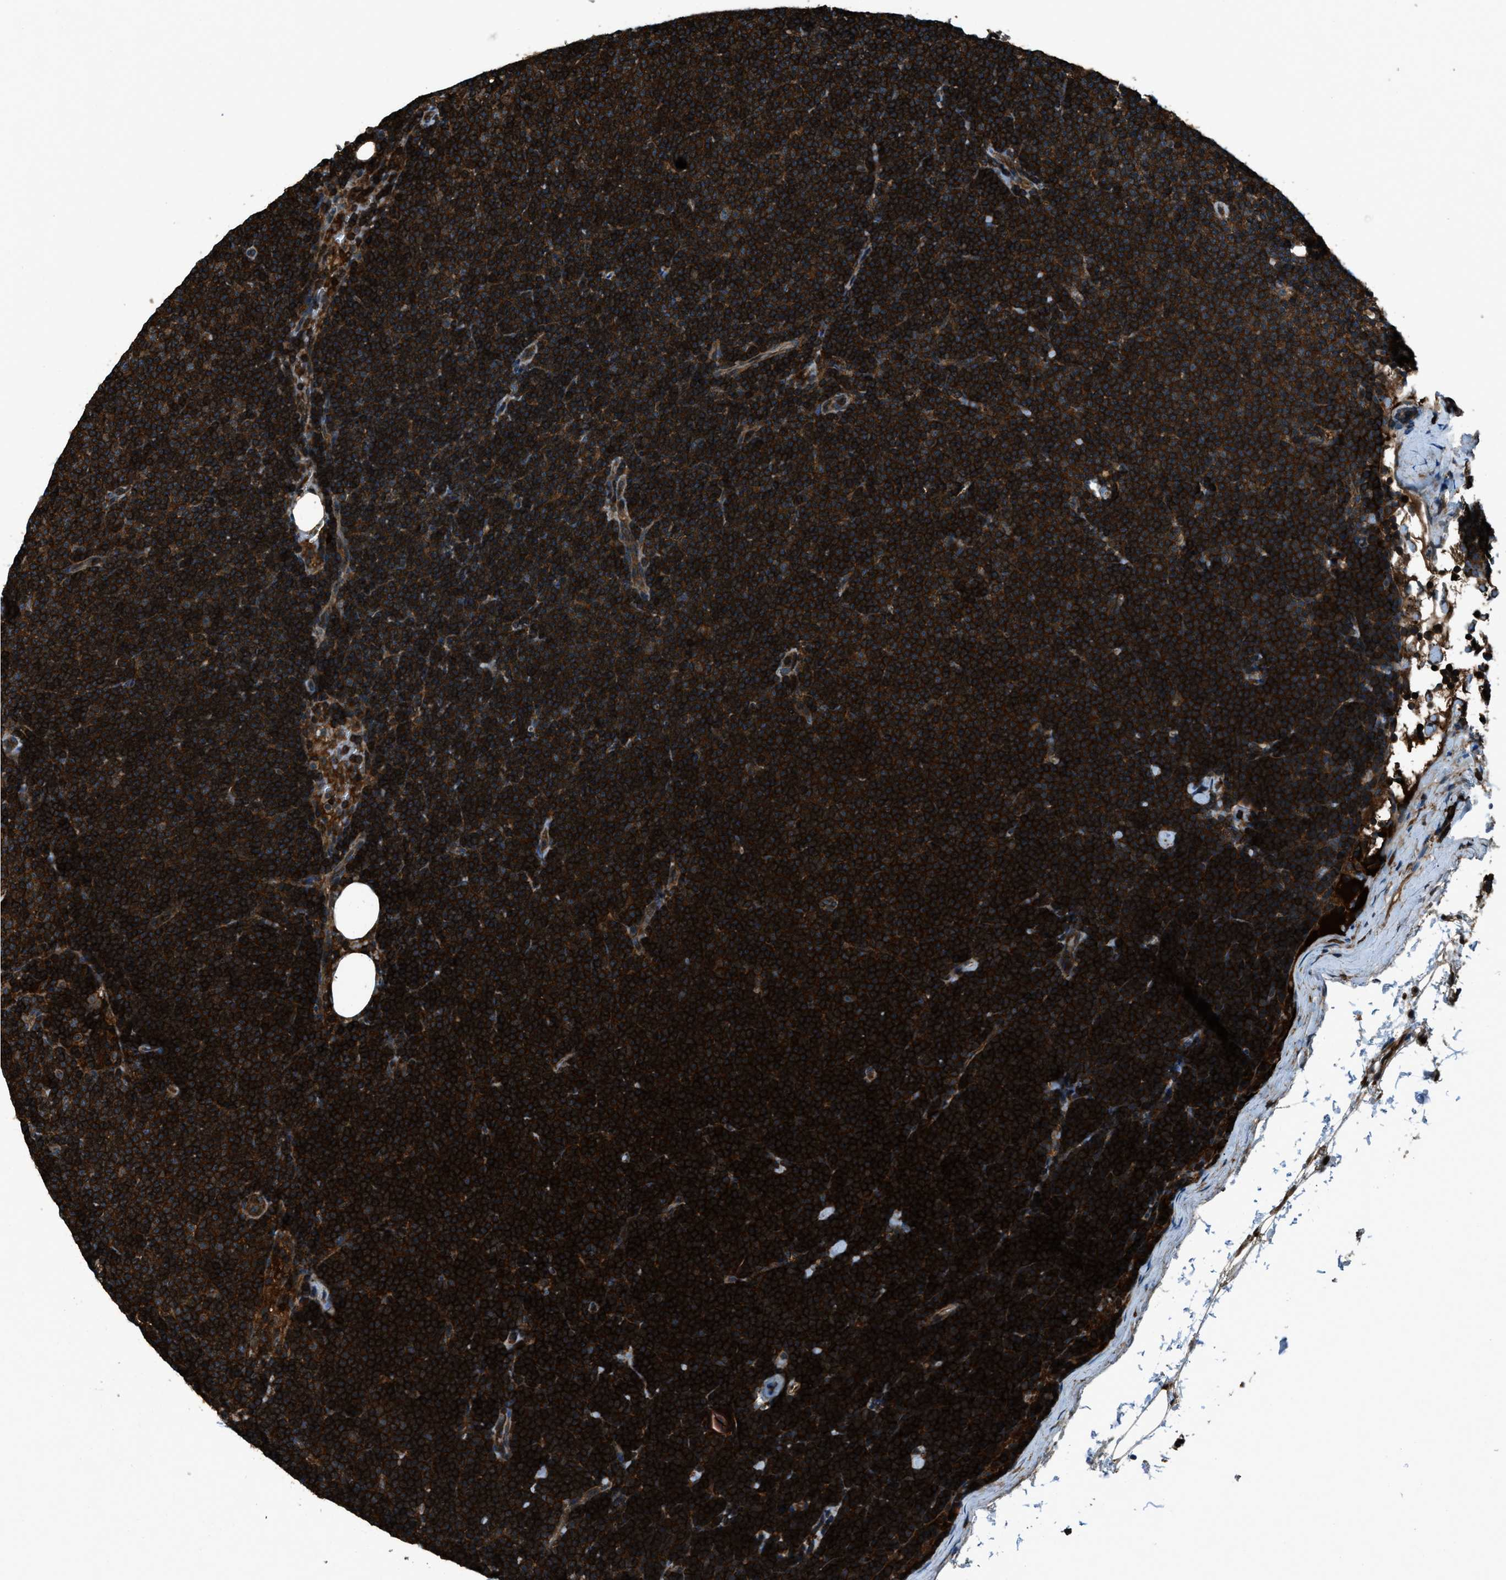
{"staining": {"intensity": "strong", "quantity": ">75%", "location": "cytoplasmic/membranous,nuclear"}, "tissue": "lymphoma", "cell_type": "Tumor cells", "image_type": "cancer", "snomed": [{"axis": "morphology", "description": "Malignant lymphoma, non-Hodgkin's type, Low grade"}, {"axis": "topography", "description": "Lymph node"}], "caption": "The histopathology image displays staining of lymphoma, revealing strong cytoplasmic/membranous and nuclear protein staining (brown color) within tumor cells.", "gene": "SNX30", "patient": {"sex": "female", "age": 53}}